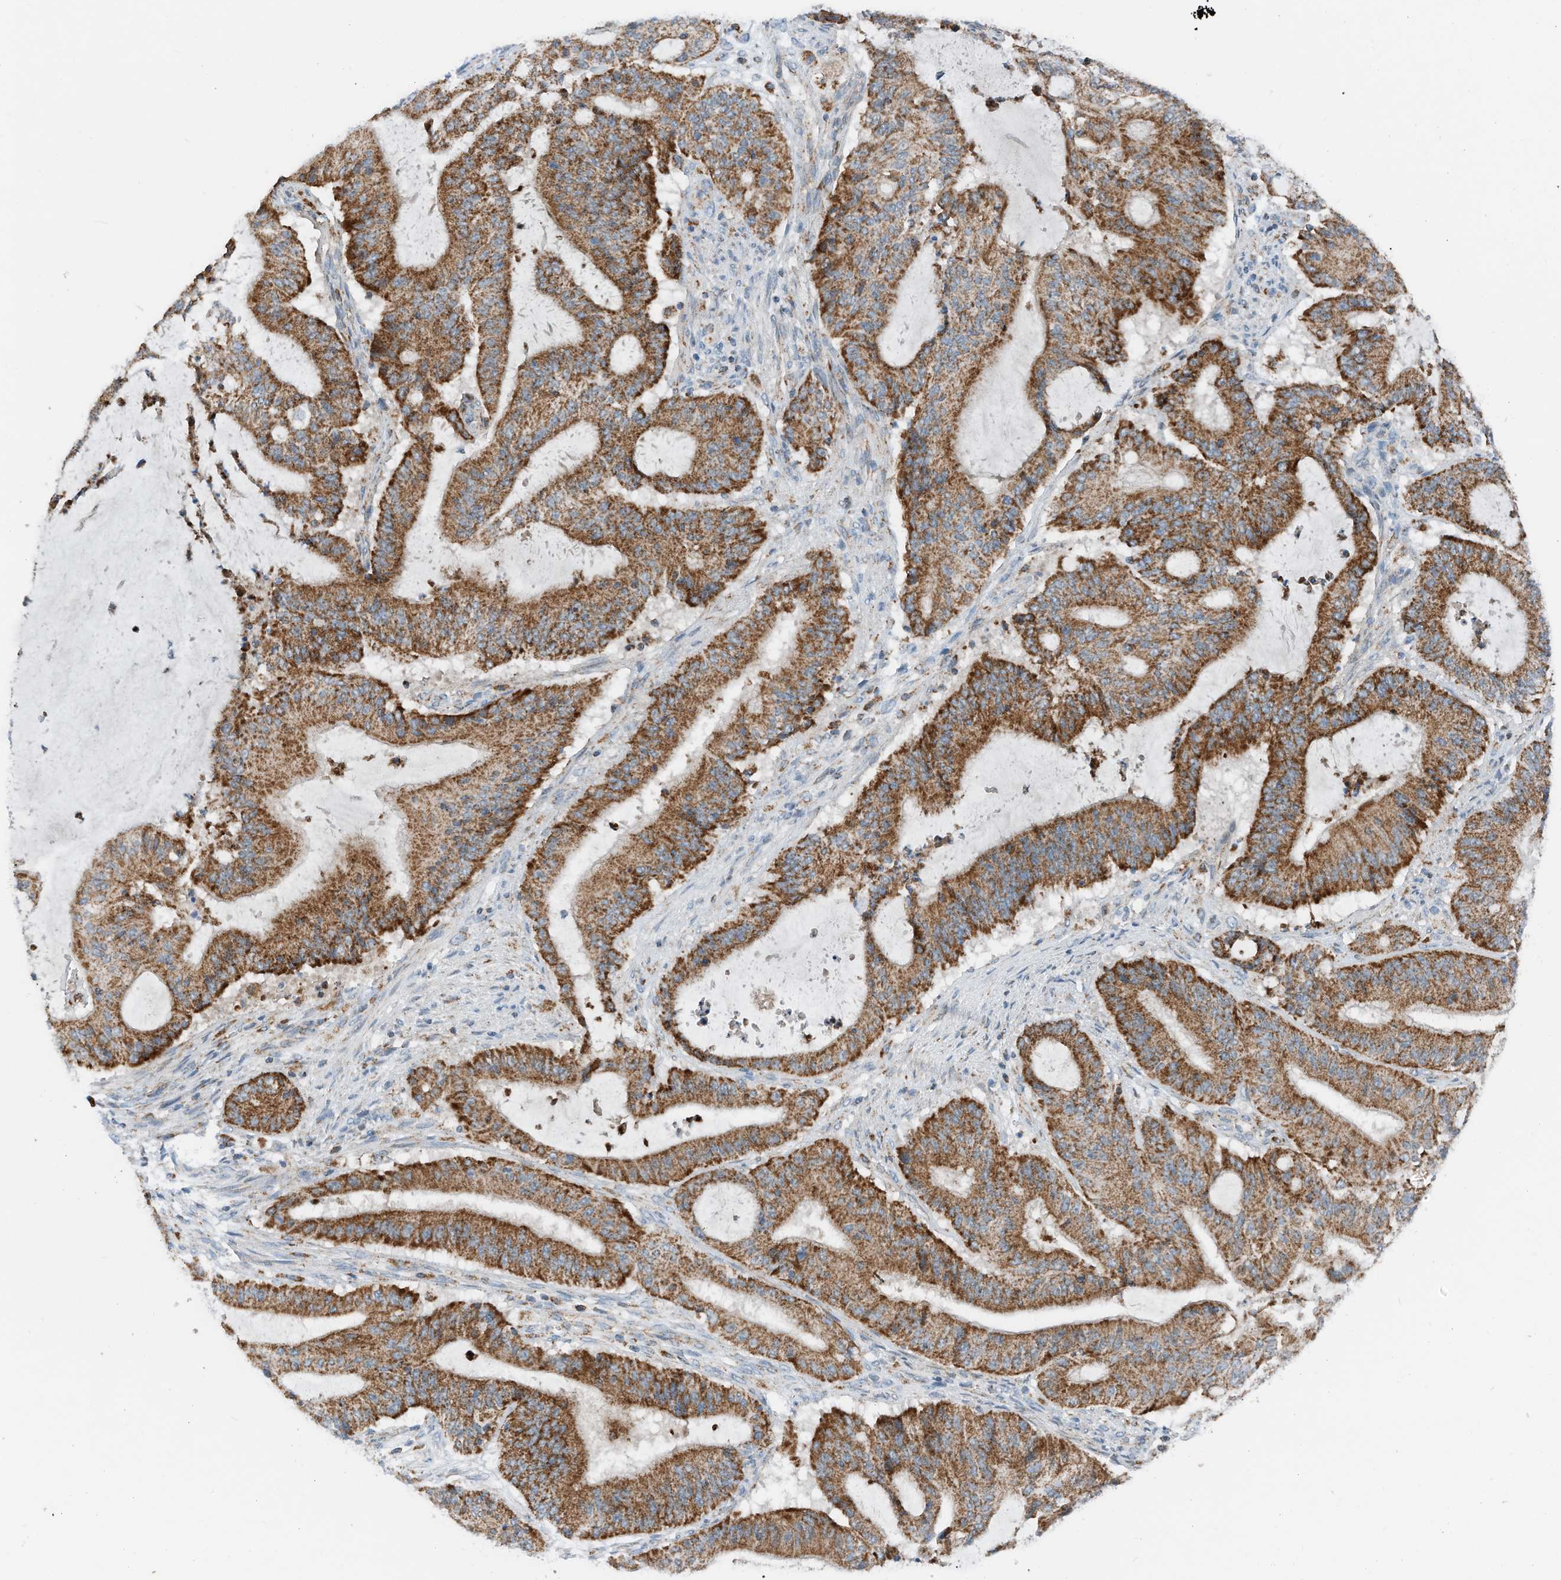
{"staining": {"intensity": "strong", "quantity": ">75%", "location": "cytoplasmic/membranous"}, "tissue": "liver cancer", "cell_type": "Tumor cells", "image_type": "cancer", "snomed": [{"axis": "morphology", "description": "Normal tissue, NOS"}, {"axis": "morphology", "description": "Cholangiocarcinoma"}, {"axis": "topography", "description": "Liver"}, {"axis": "topography", "description": "Peripheral nerve tissue"}], "caption": "The immunohistochemical stain labels strong cytoplasmic/membranous staining in tumor cells of liver cancer (cholangiocarcinoma) tissue.", "gene": "RMND1", "patient": {"sex": "female", "age": 73}}